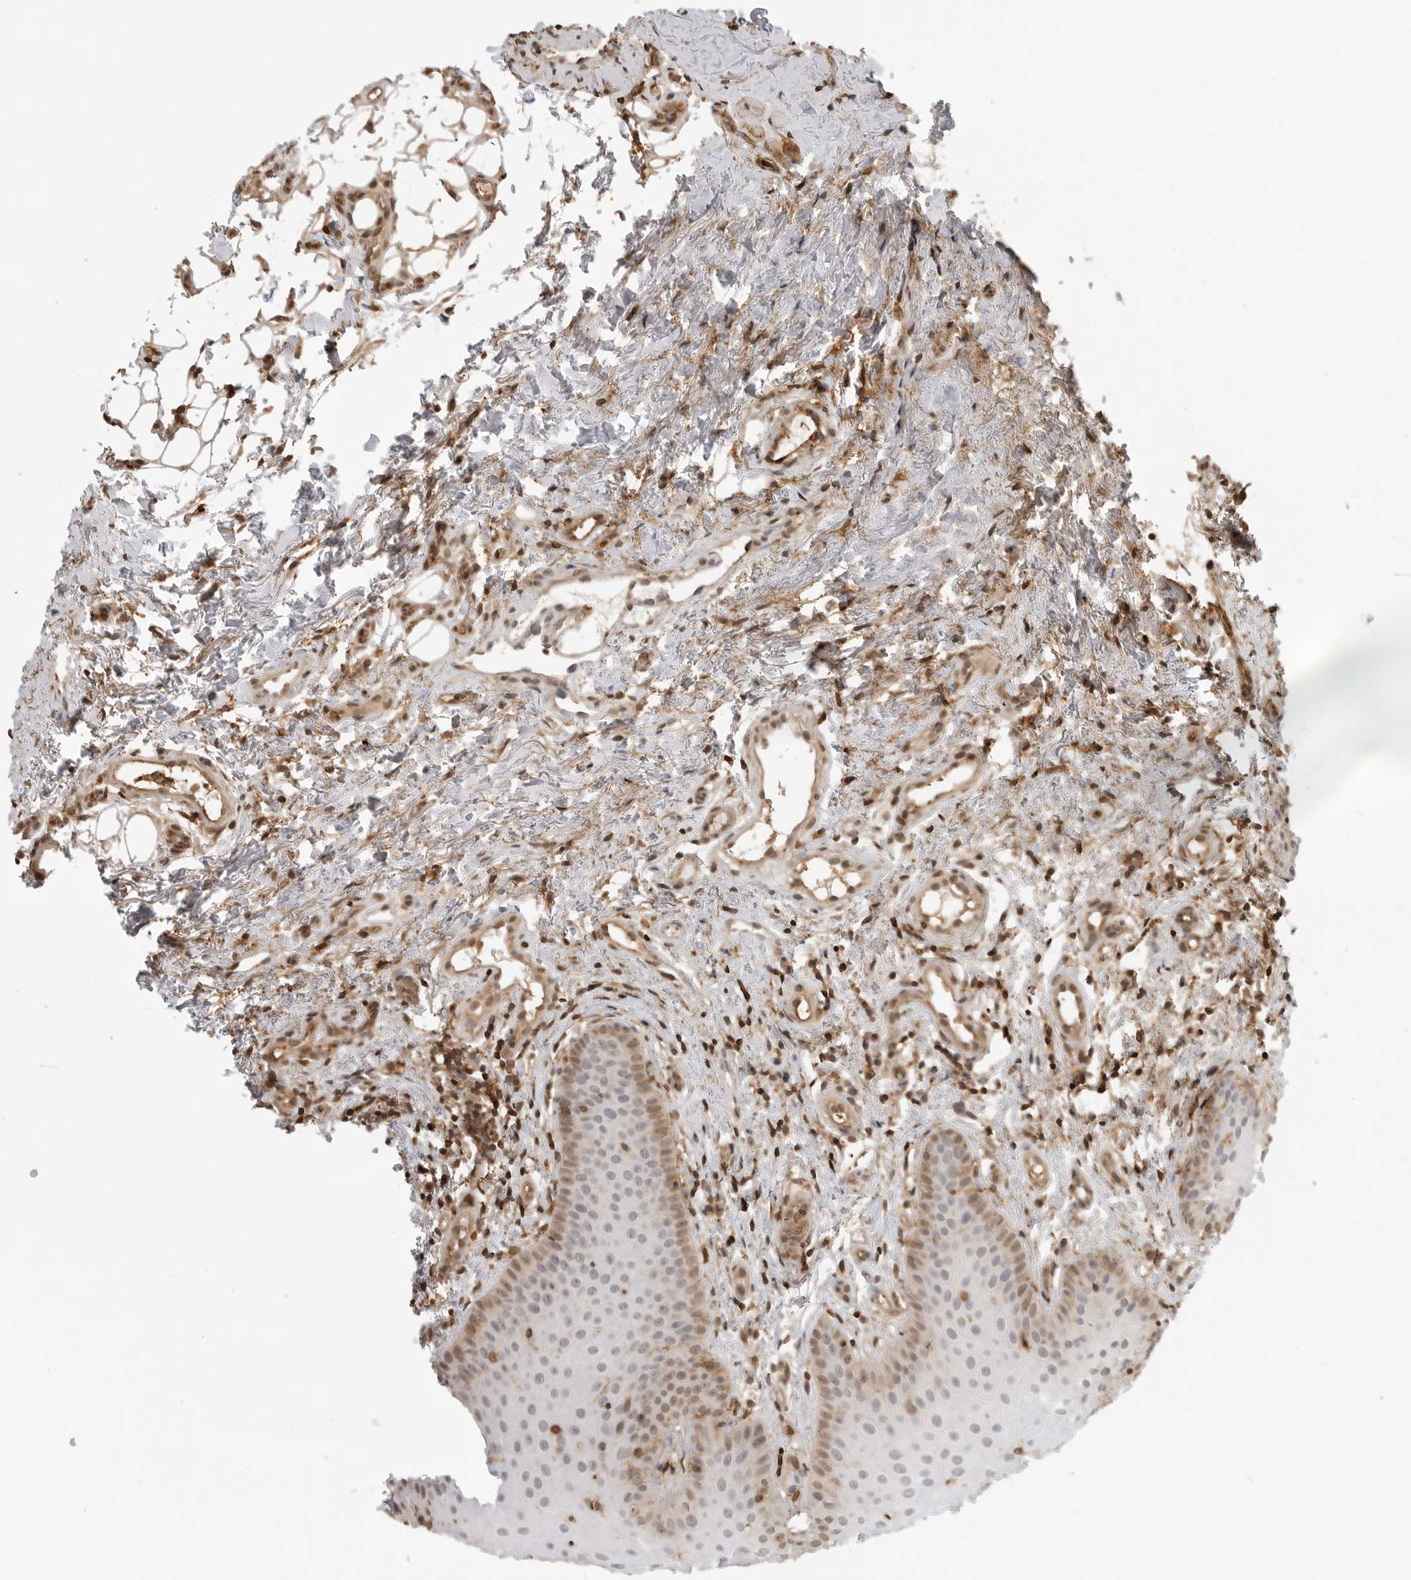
{"staining": {"intensity": "moderate", "quantity": "25%-75%", "location": "cytoplasmic/membranous,nuclear"}, "tissue": "oral mucosa", "cell_type": "Squamous epithelial cells", "image_type": "normal", "snomed": [{"axis": "morphology", "description": "Normal tissue, NOS"}, {"axis": "topography", "description": "Oral tissue"}], "caption": "Moderate cytoplasmic/membranous,nuclear positivity is seen in approximately 25%-75% of squamous epithelial cells in unremarkable oral mucosa.", "gene": "ANXA11", "patient": {"sex": "male", "age": 60}}